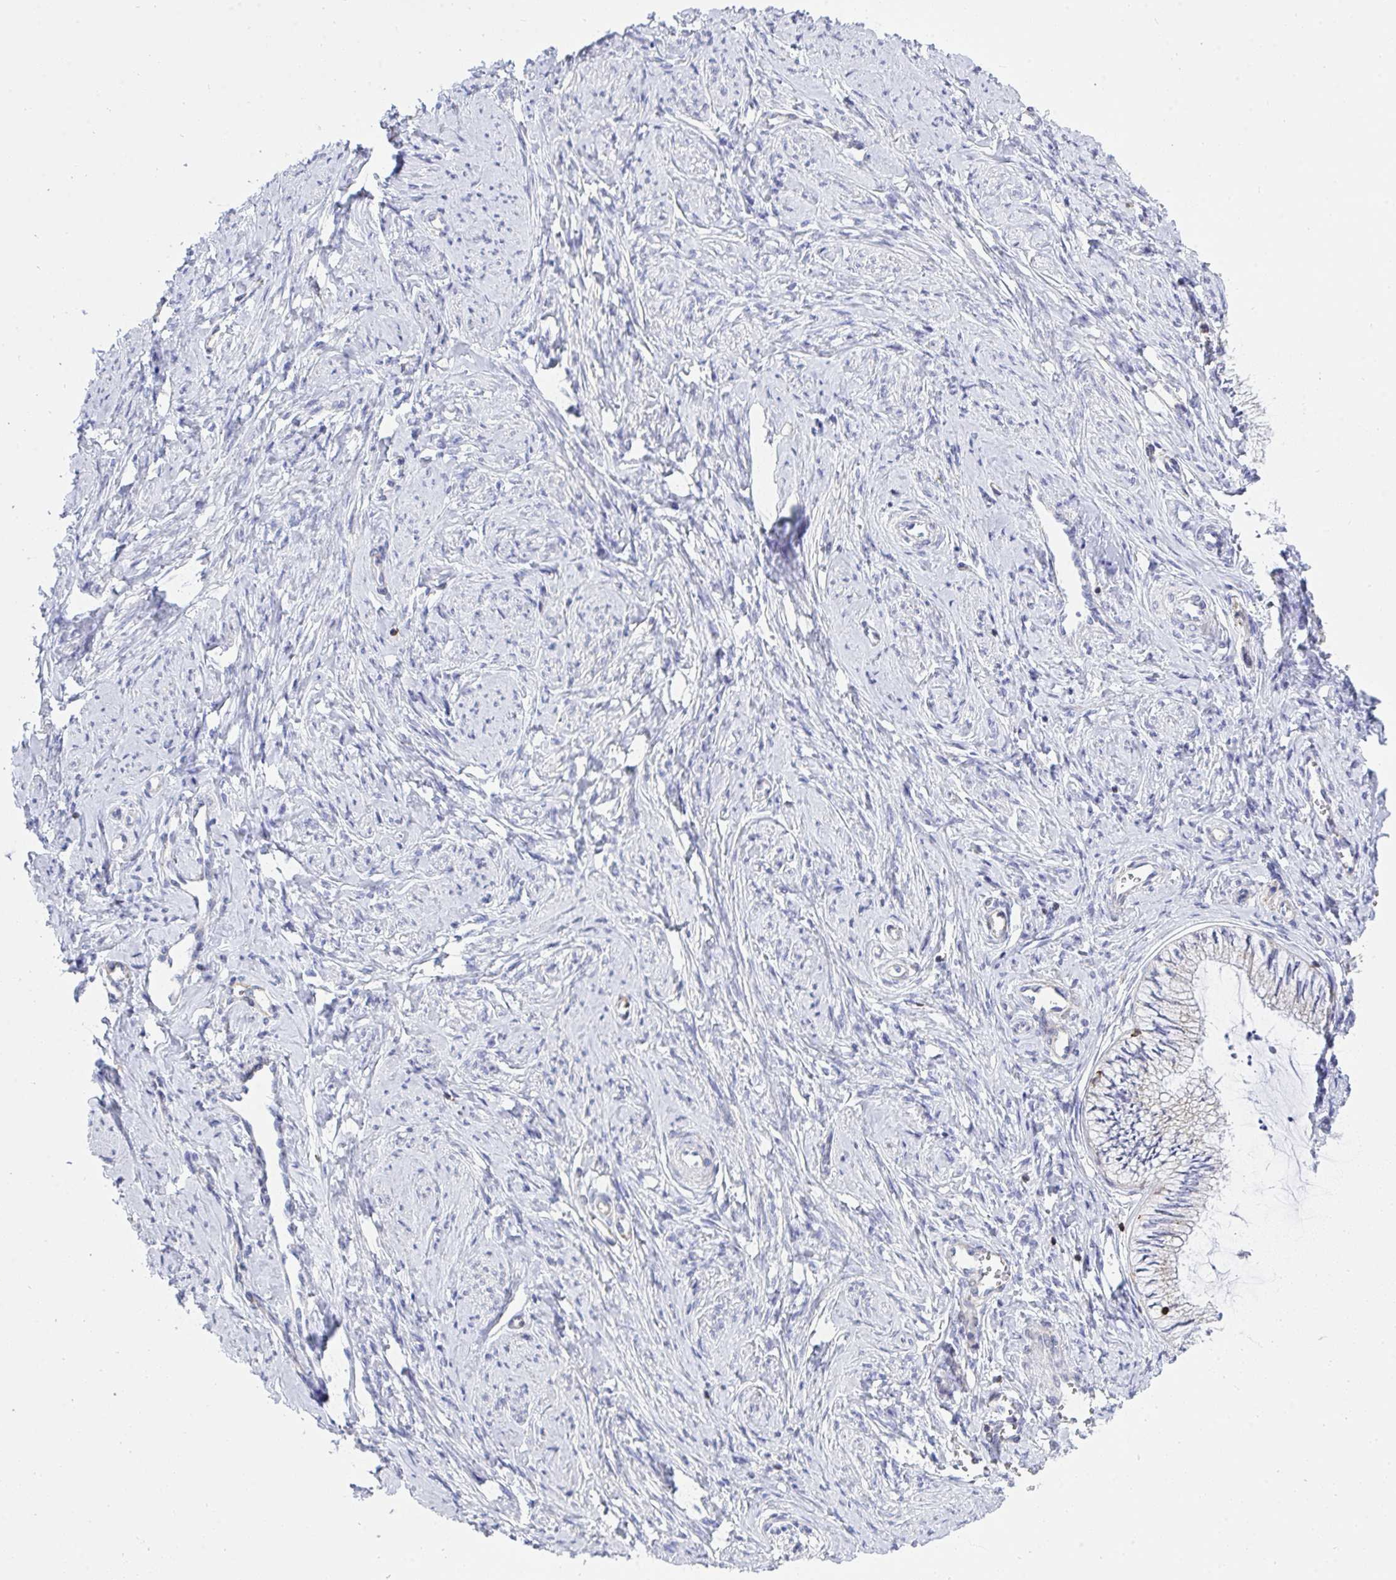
{"staining": {"intensity": "negative", "quantity": "none", "location": "none"}, "tissue": "cervix", "cell_type": "Glandular cells", "image_type": "normal", "snomed": [{"axis": "morphology", "description": "Normal tissue, NOS"}, {"axis": "topography", "description": "Cervix"}], "caption": "Immunohistochemistry image of benign cervix: cervix stained with DAB shows no significant protein staining in glandular cells. (IHC, brightfield microscopy, high magnification).", "gene": "FRMD3", "patient": {"sex": "female", "age": 24}}